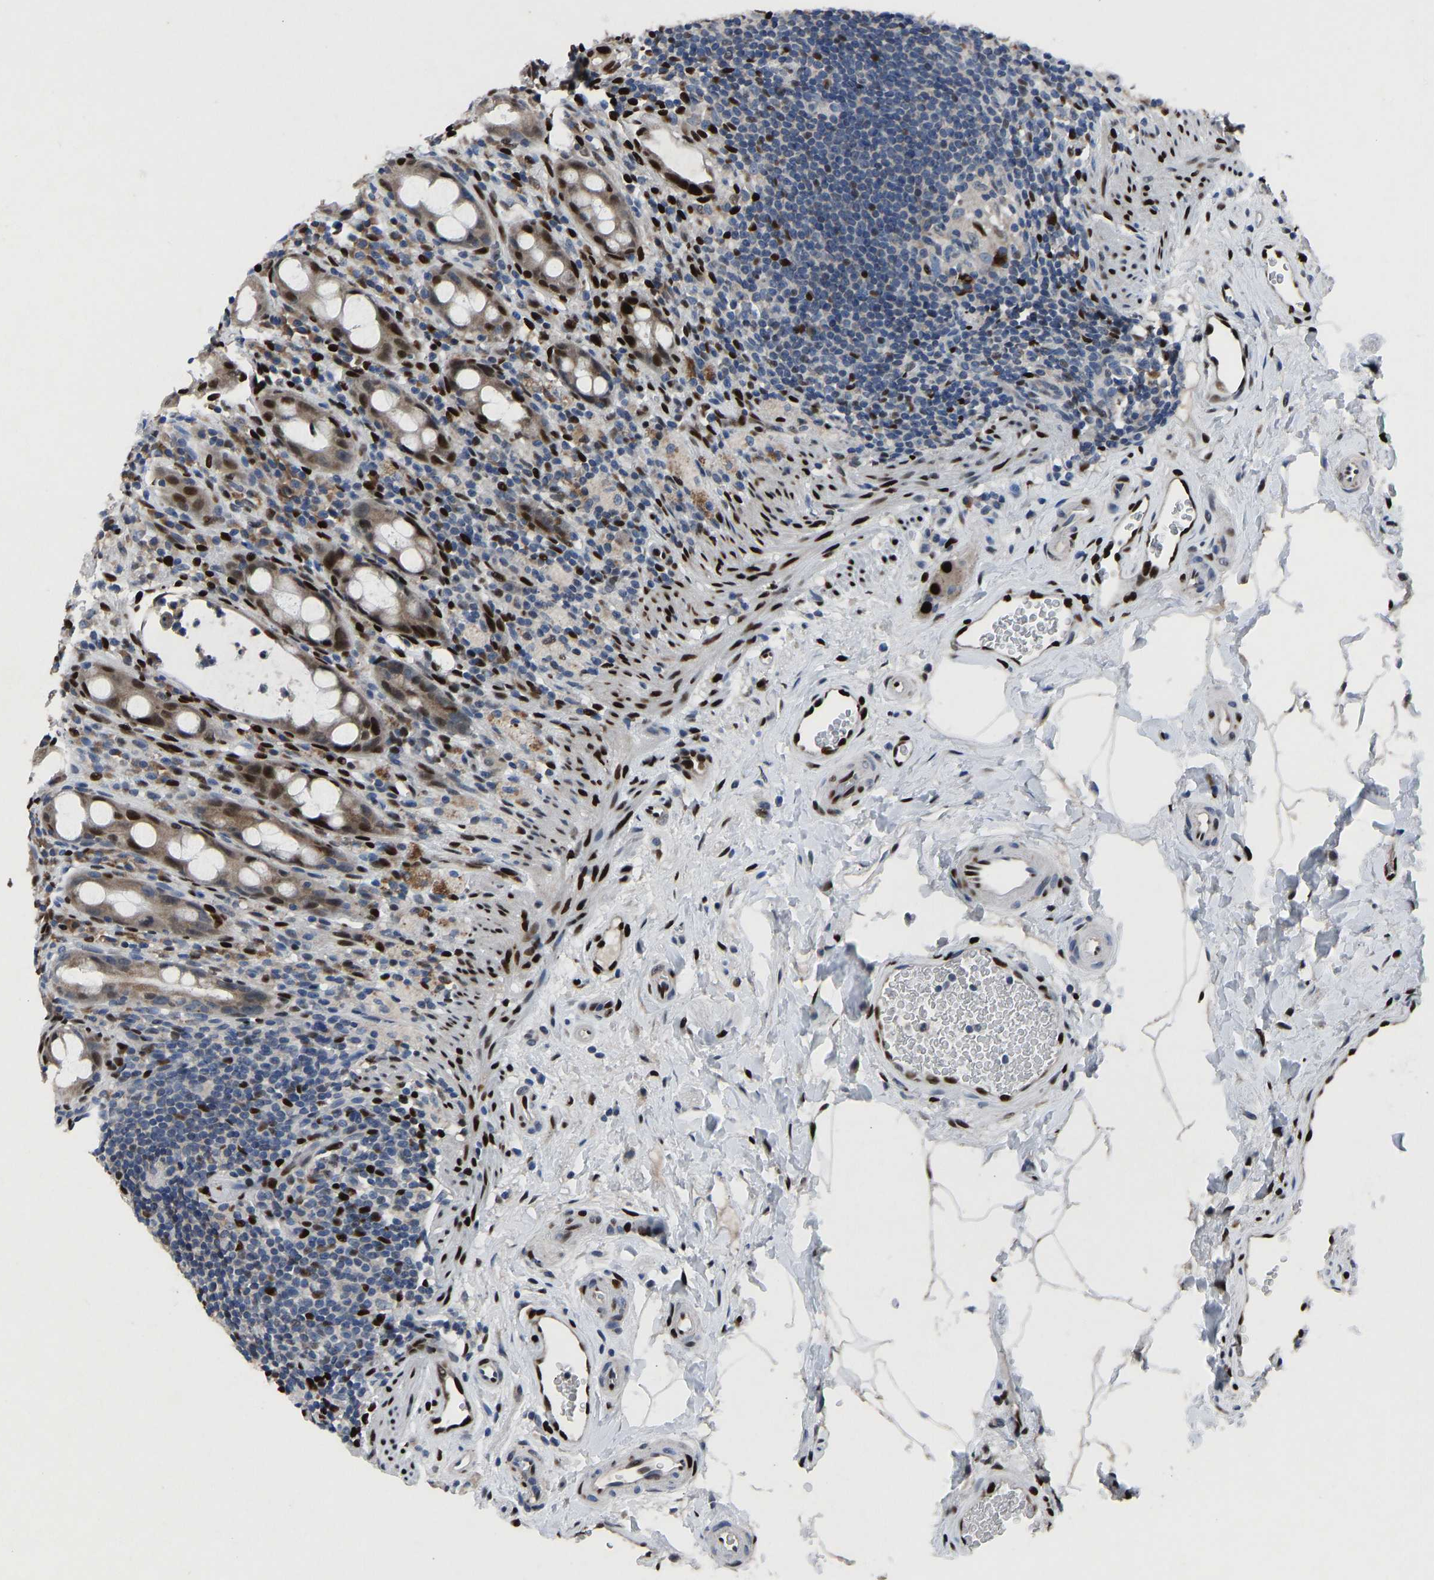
{"staining": {"intensity": "moderate", "quantity": ">75%", "location": "cytoplasmic/membranous,nuclear"}, "tissue": "rectum", "cell_type": "Glandular cells", "image_type": "normal", "snomed": [{"axis": "morphology", "description": "Normal tissue, NOS"}, {"axis": "topography", "description": "Rectum"}], "caption": "Rectum stained for a protein (brown) exhibits moderate cytoplasmic/membranous,nuclear positive staining in about >75% of glandular cells.", "gene": "EGR1", "patient": {"sex": "male", "age": 44}}